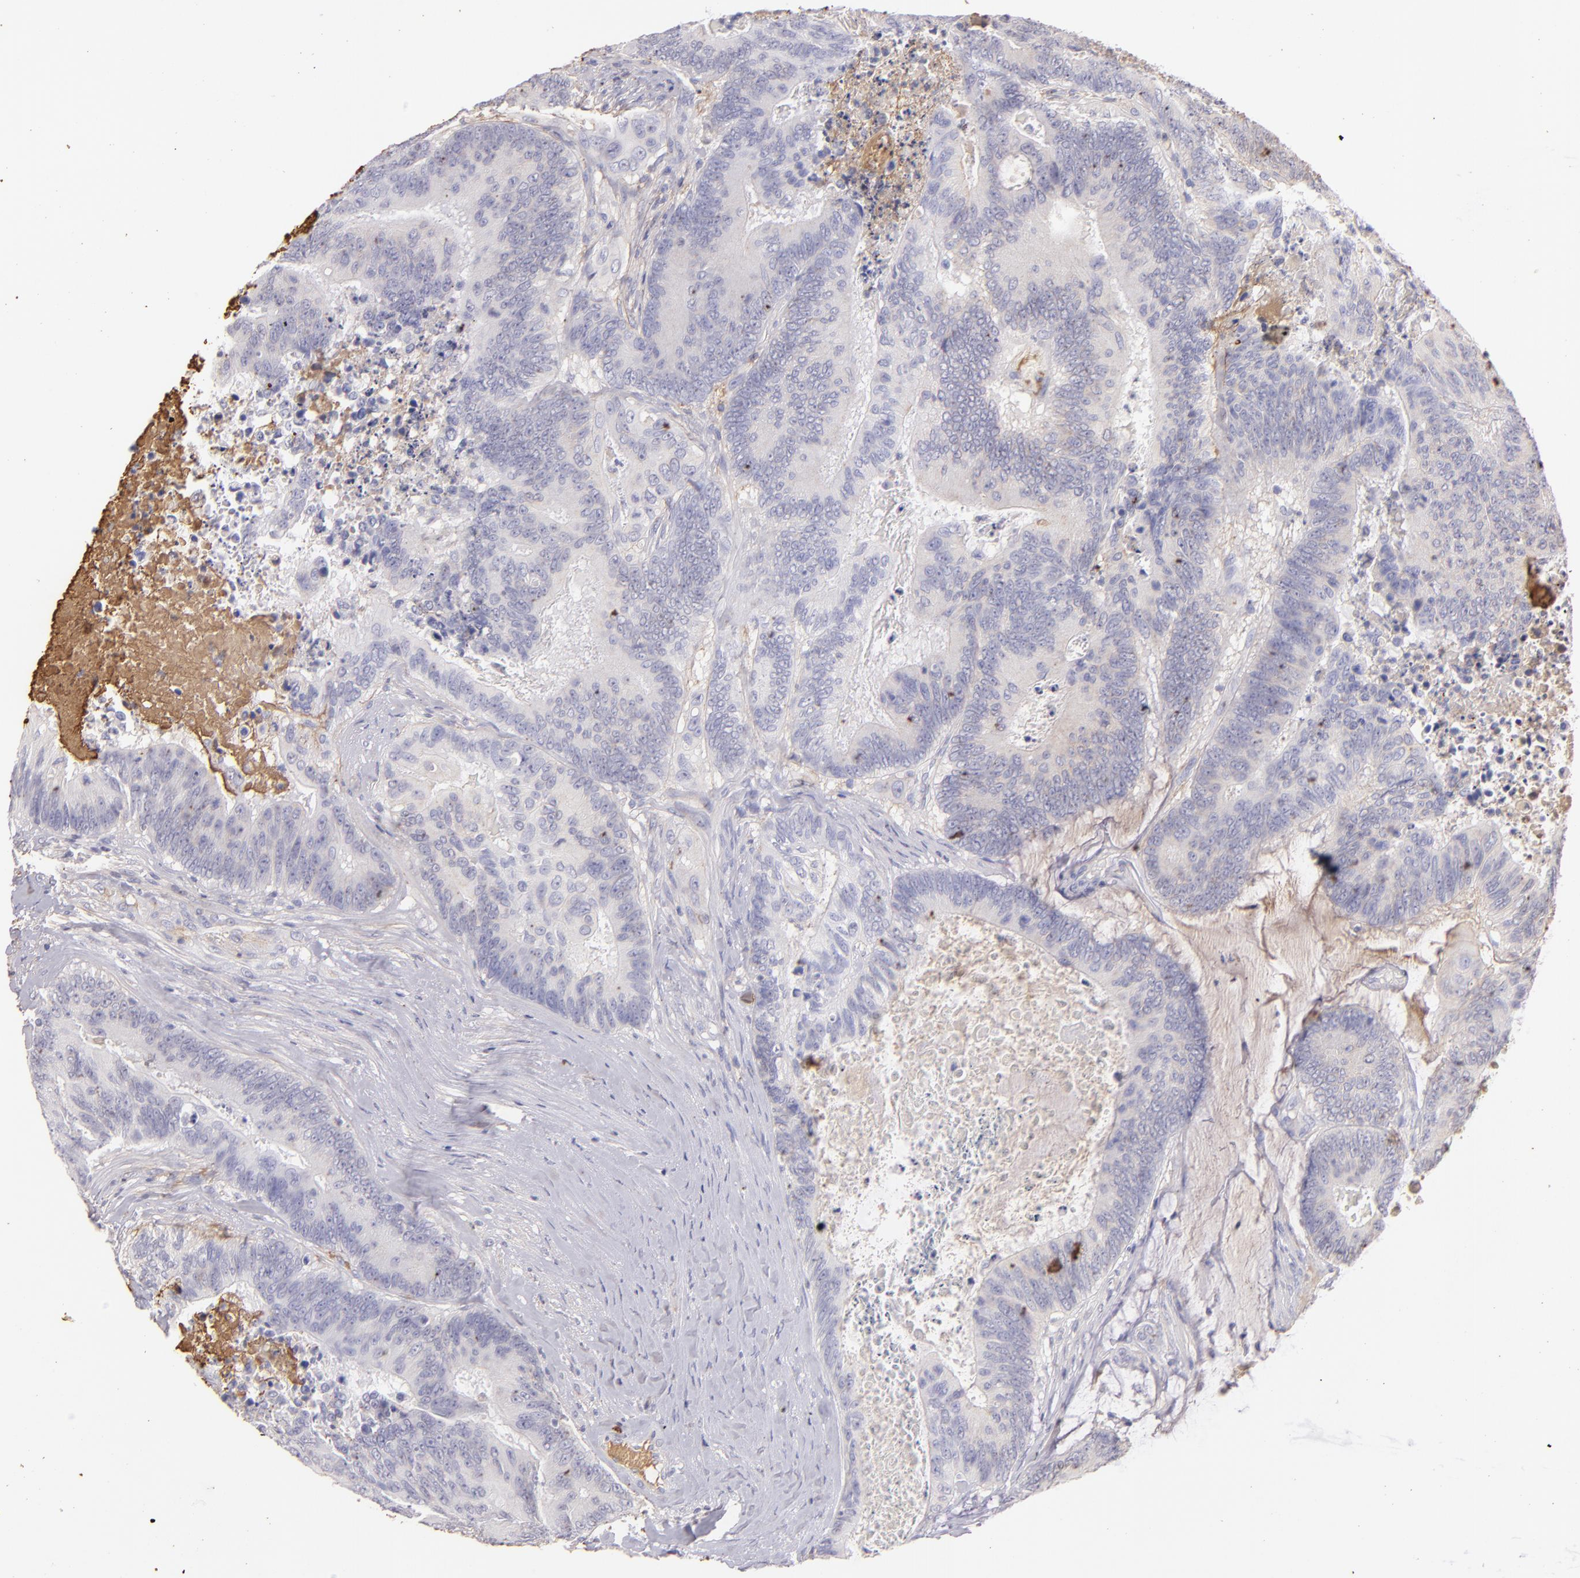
{"staining": {"intensity": "weak", "quantity": "<25%", "location": "cytoplasmic/membranous"}, "tissue": "colorectal cancer", "cell_type": "Tumor cells", "image_type": "cancer", "snomed": [{"axis": "morphology", "description": "Adenocarcinoma, NOS"}, {"axis": "topography", "description": "Colon"}], "caption": "DAB (3,3'-diaminobenzidine) immunohistochemical staining of human adenocarcinoma (colorectal) demonstrates no significant staining in tumor cells. (Stains: DAB (3,3'-diaminobenzidine) IHC with hematoxylin counter stain, Microscopy: brightfield microscopy at high magnification).", "gene": "FGB", "patient": {"sex": "male", "age": 65}}